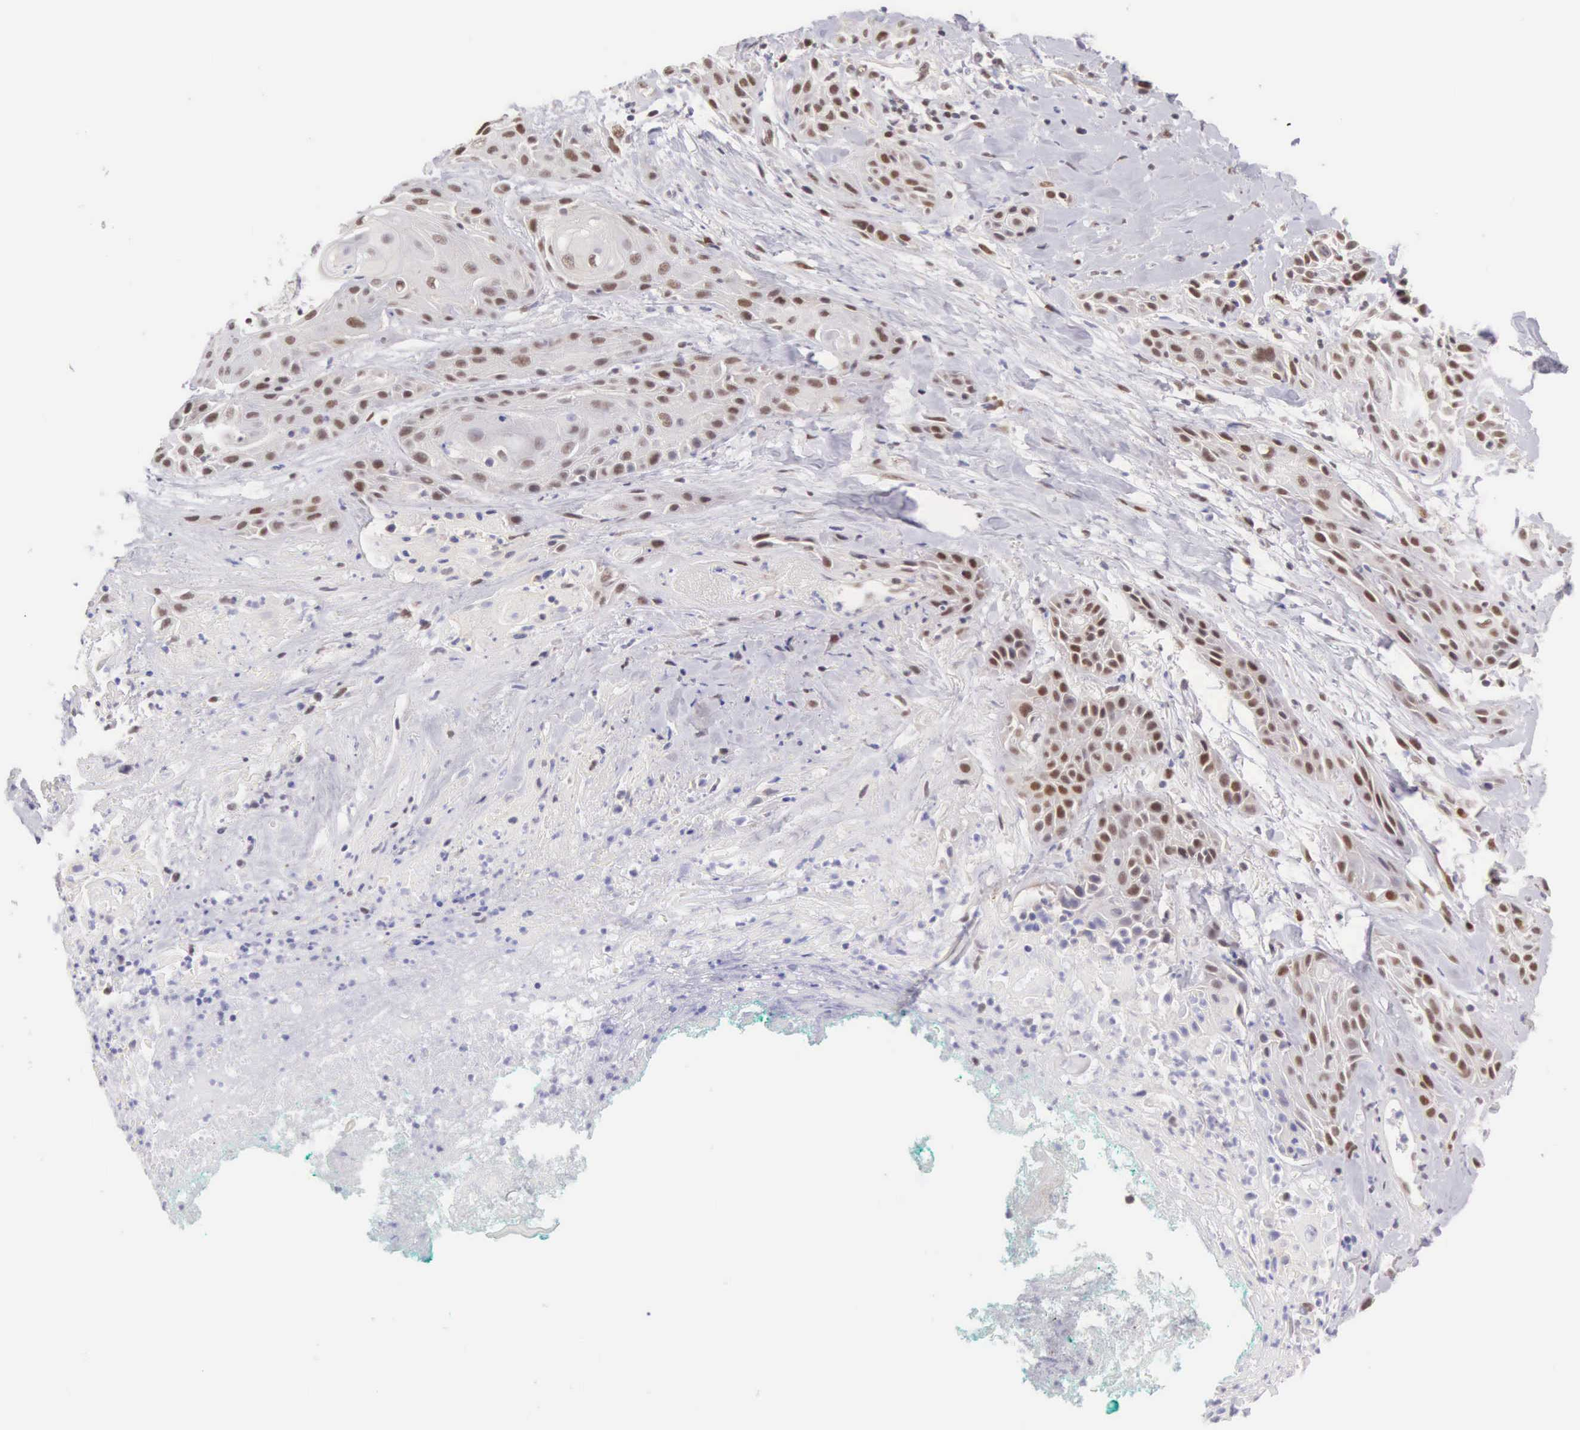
{"staining": {"intensity": "moderate", "quantity": "25%-75%", "location": "nuclear"}, "tissue": "skin cancer", "cell_type": "Tumor cells", "image_type": "cancer", "snomed": [{"axis": "morphology", "description": "Squamous cell carcinoma, NOS"}, {"axis": "topography", "description": "Skin"}, {"axis": "topography", "description": "Anal"}], "caption": "Tumor cells show medium levels of moderate nuclear expression in about 25%-75% of cells in squamous cell carcinoma (skin).", "gene": "CCDC117", "patient": {"sex": "male", "age": 64}}